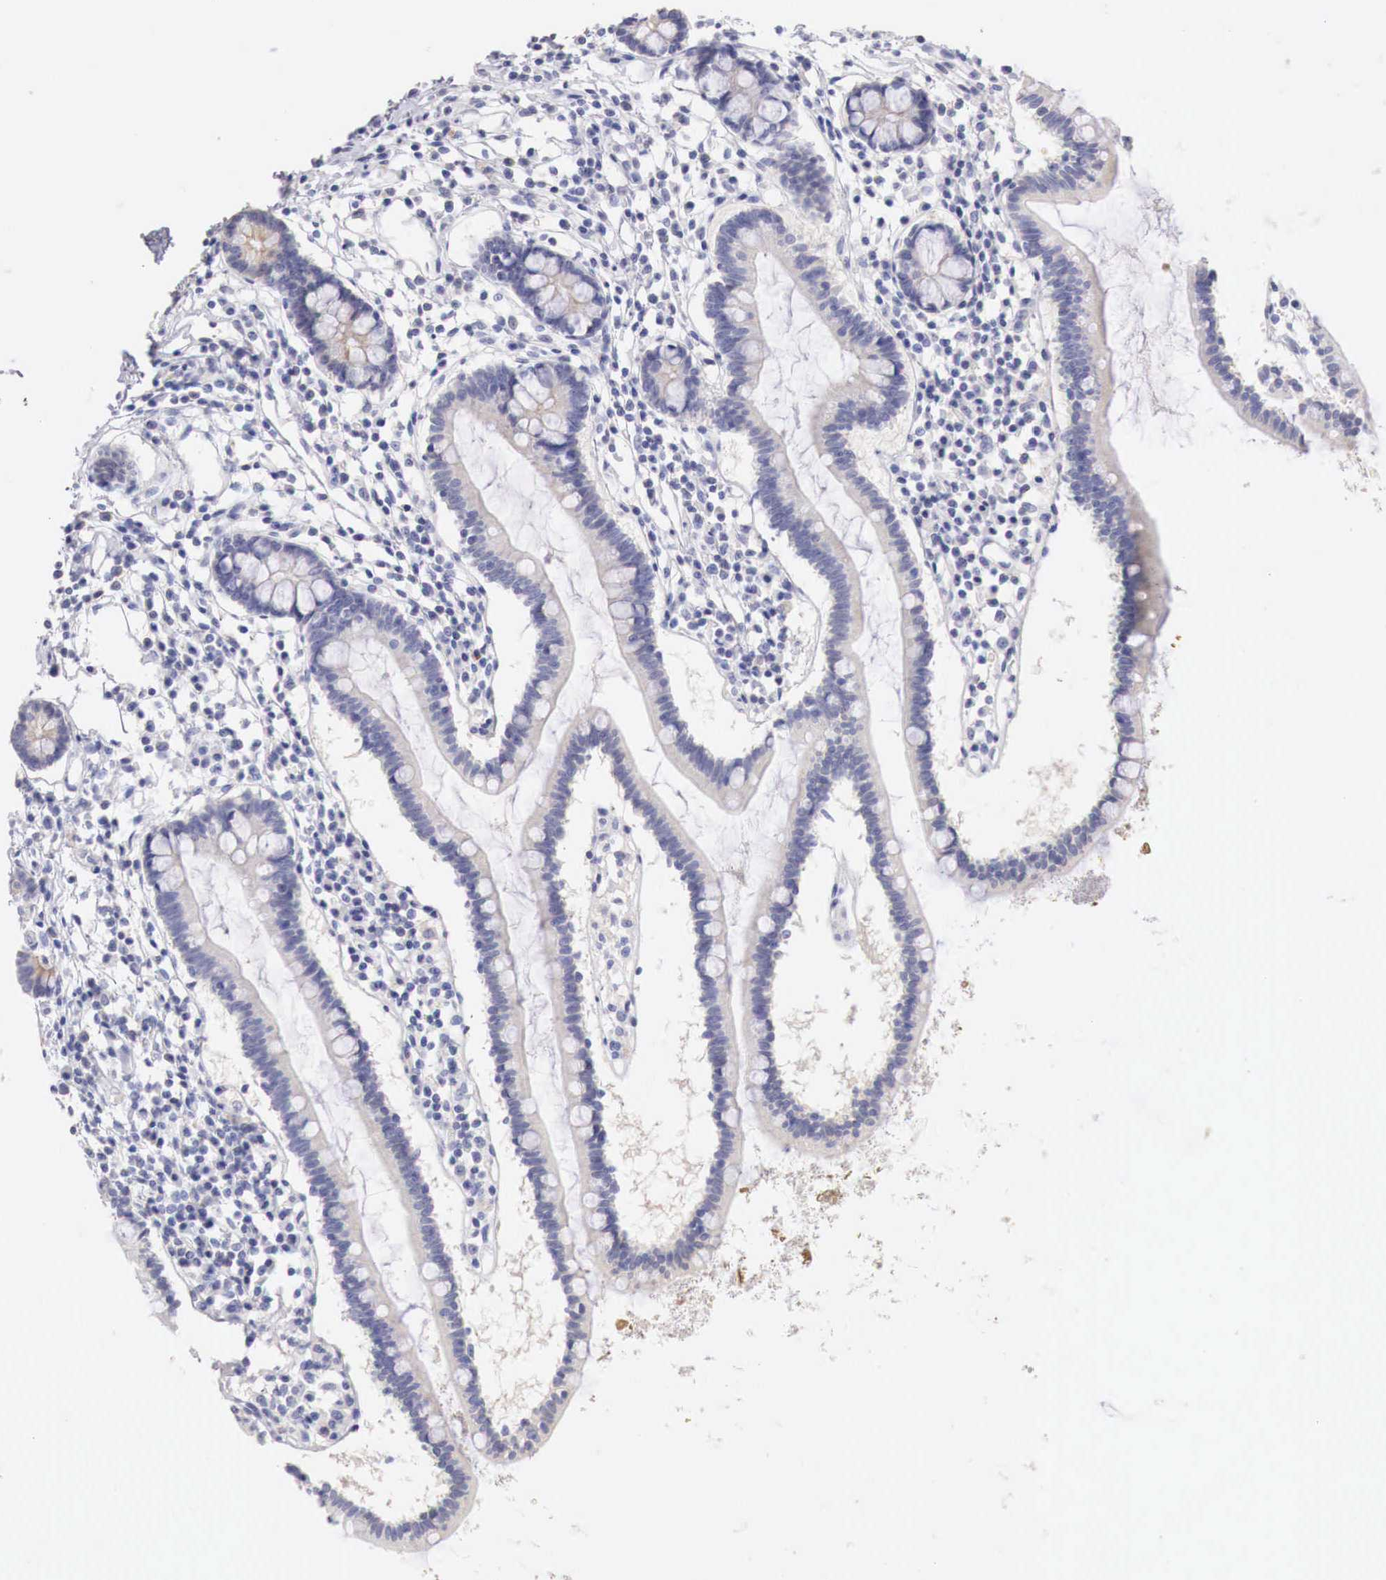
{"staining": {"intensity": "negative", "quantity": "none", "location": "none"}, "tissue": "small intestine", "cell_type": "Glandular cells", "image_type": "normal", "snomed": [{"axis": "morphology", "description": "Normal tissue, NOS"}, {"axis": "topography", "description": "Small intestine"}], "caption": "A histopathology image of human small intestine is negative for staining in glandular cells. (DAB (3,3'-diaminobenzidine) IHC visualized using brightfield microscopy, high magnification).", "gene": "ITIH6", "patient": {"sex": "female", "age": 37}}